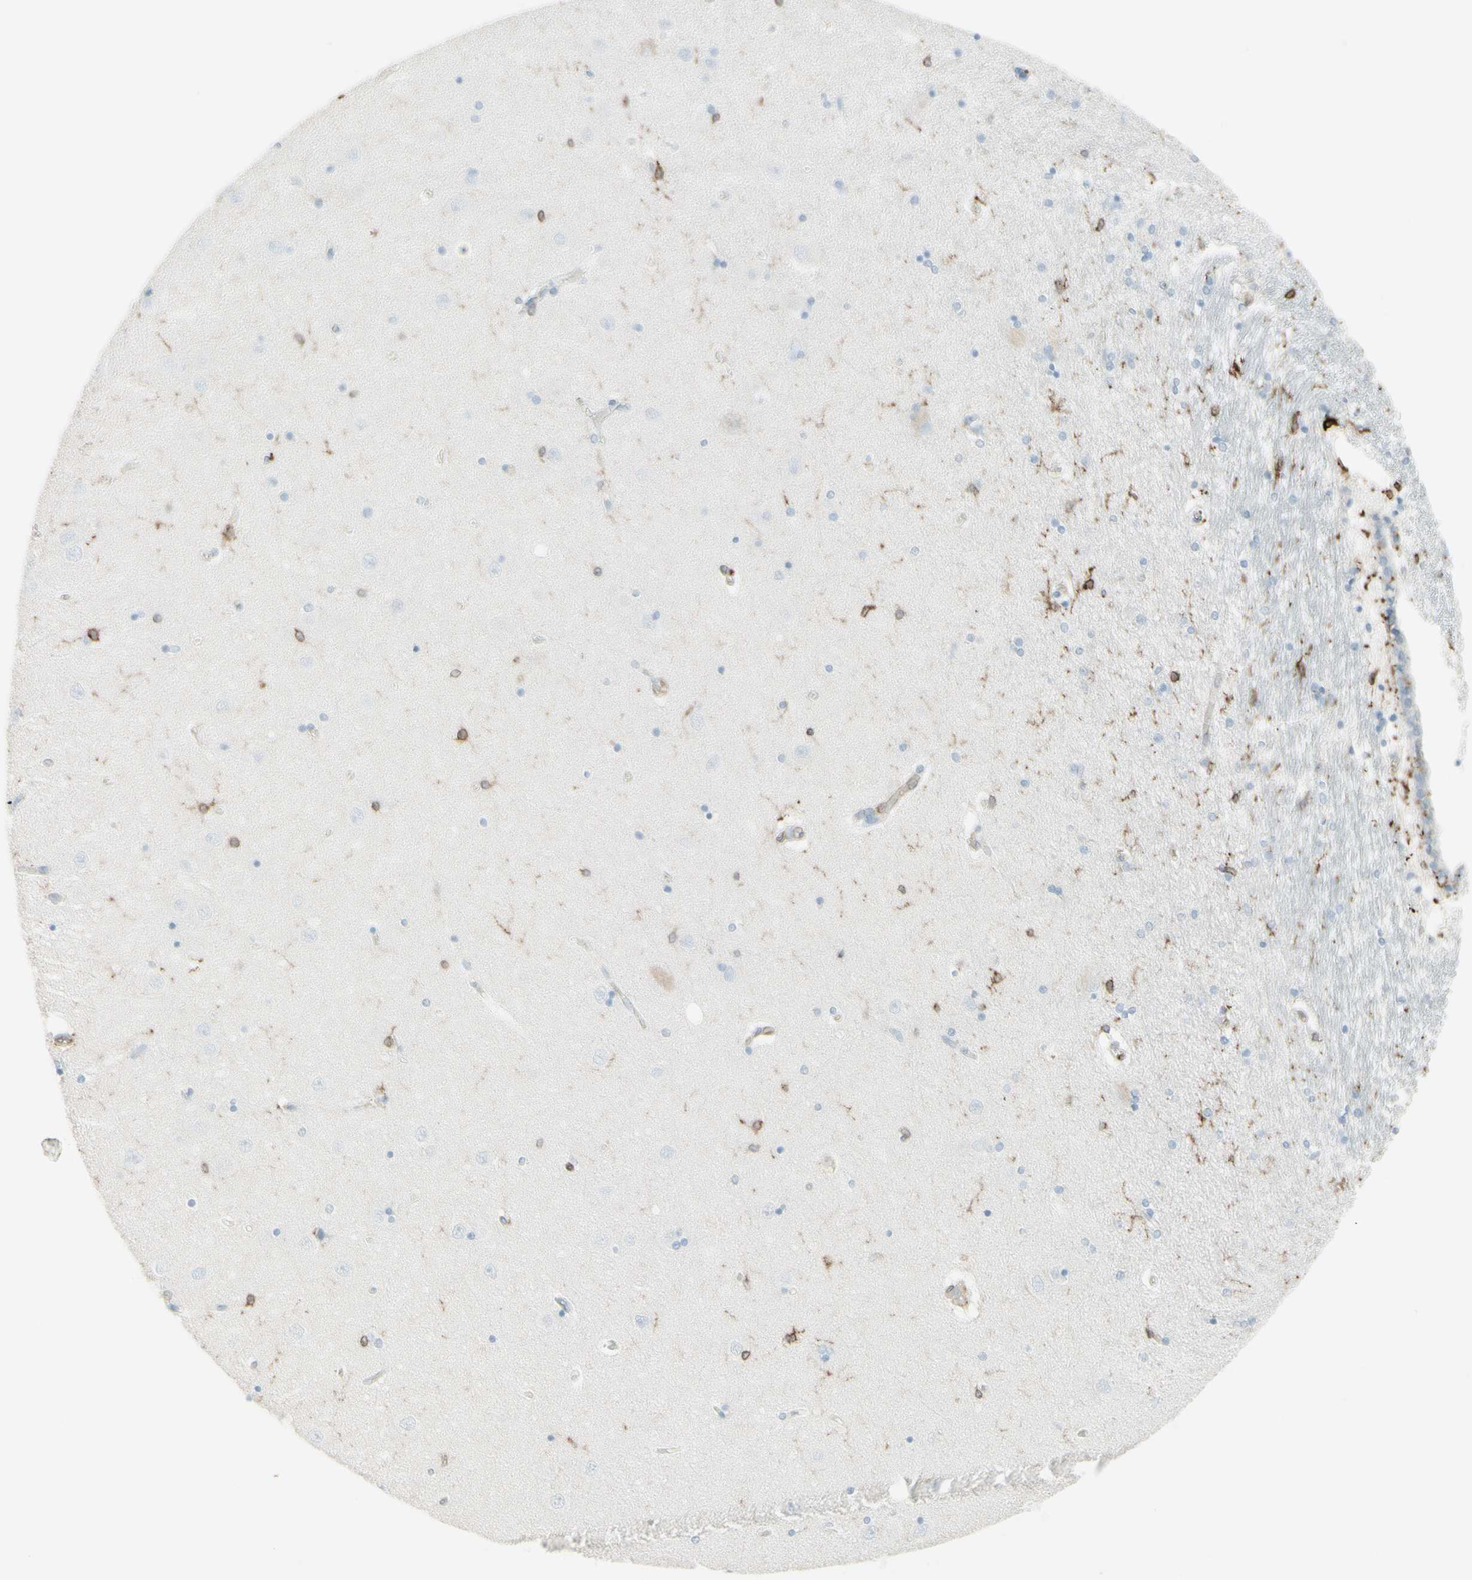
{"staining": {"intensity": "weak", "quantity": "<25%", "location": "cytoplasmic/membranous"}, "tissue": "hippocampus", "cell_type": "Glial cells", "image_type": "normal", "snomed": [{"axis": "morphology", "description": "Normal tissue, NOS"}, {"axis": "topography", "description": "Hippocampus"}], "caption": "Human hippocampus stained for a protein using immunohistochemistry (IHC) shows no expression in glial cells.", "gene": "HLA", "patient": {"sex": "female", "age": 54}}